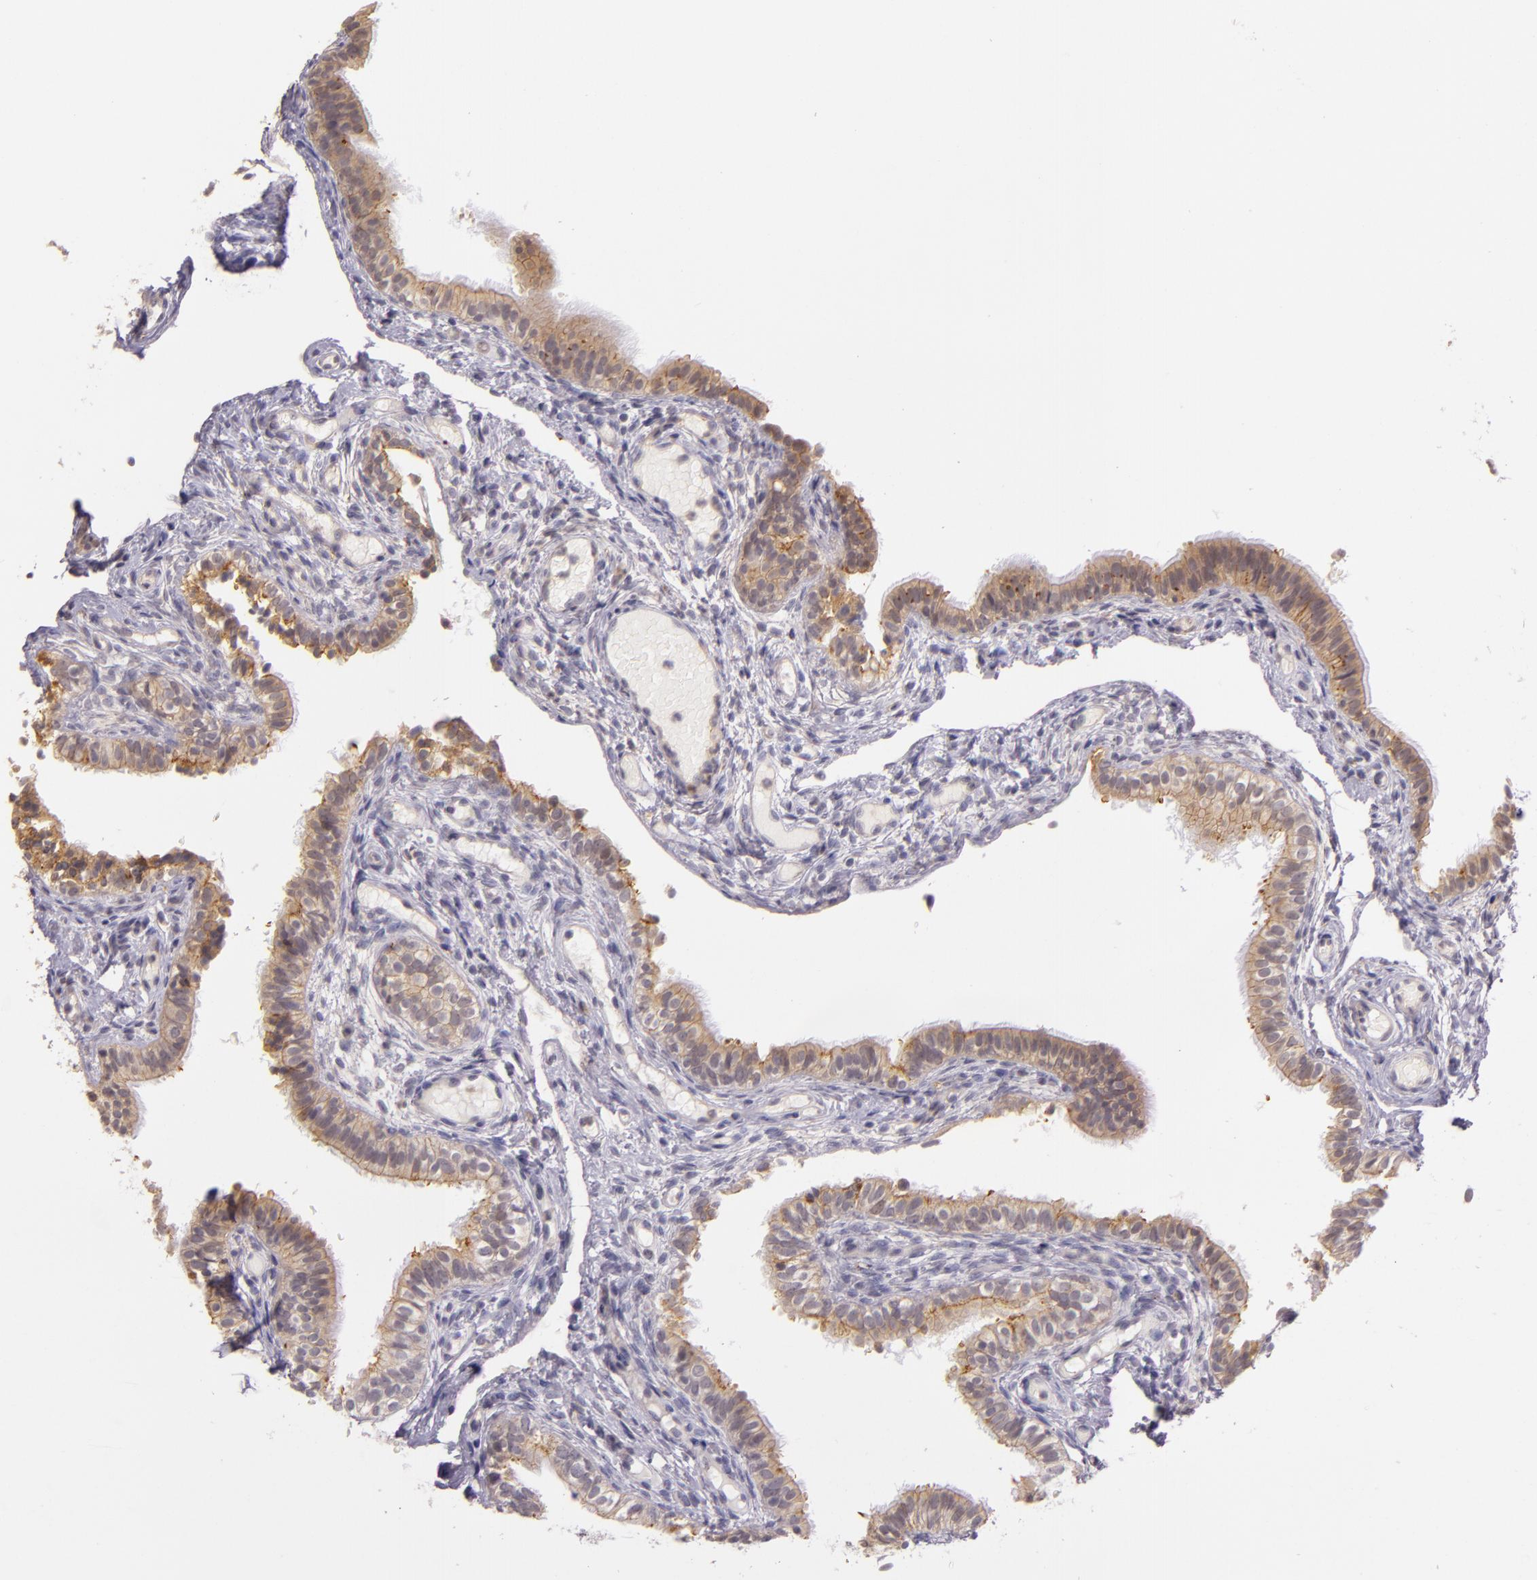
{"staining": {"intensity": "moderate", "quantity": ">75%", "location": "cytoplasmic/membranous"}, "tissue": "fallopian tube", "cell_type": "Glandular cells", "image_type": "normal", "snomed": [{"axis": "morphology", "description": "Normal tissue, NOS"}, {"axis": "morphology", "description": "Dermoid, NOS"}, {"axis": "topography", "description": "Fallopian tube"}], "caption": "Glandular cells show moderate cytoplasmic/membranous staining in about >75% of cells in normal fallopian tube. Immunohistochemistry stains the protein of interest in brown and the nuclei are stained blue.", "gene": "ARMH4", "patient": {"sex": "female", "age": 33}}